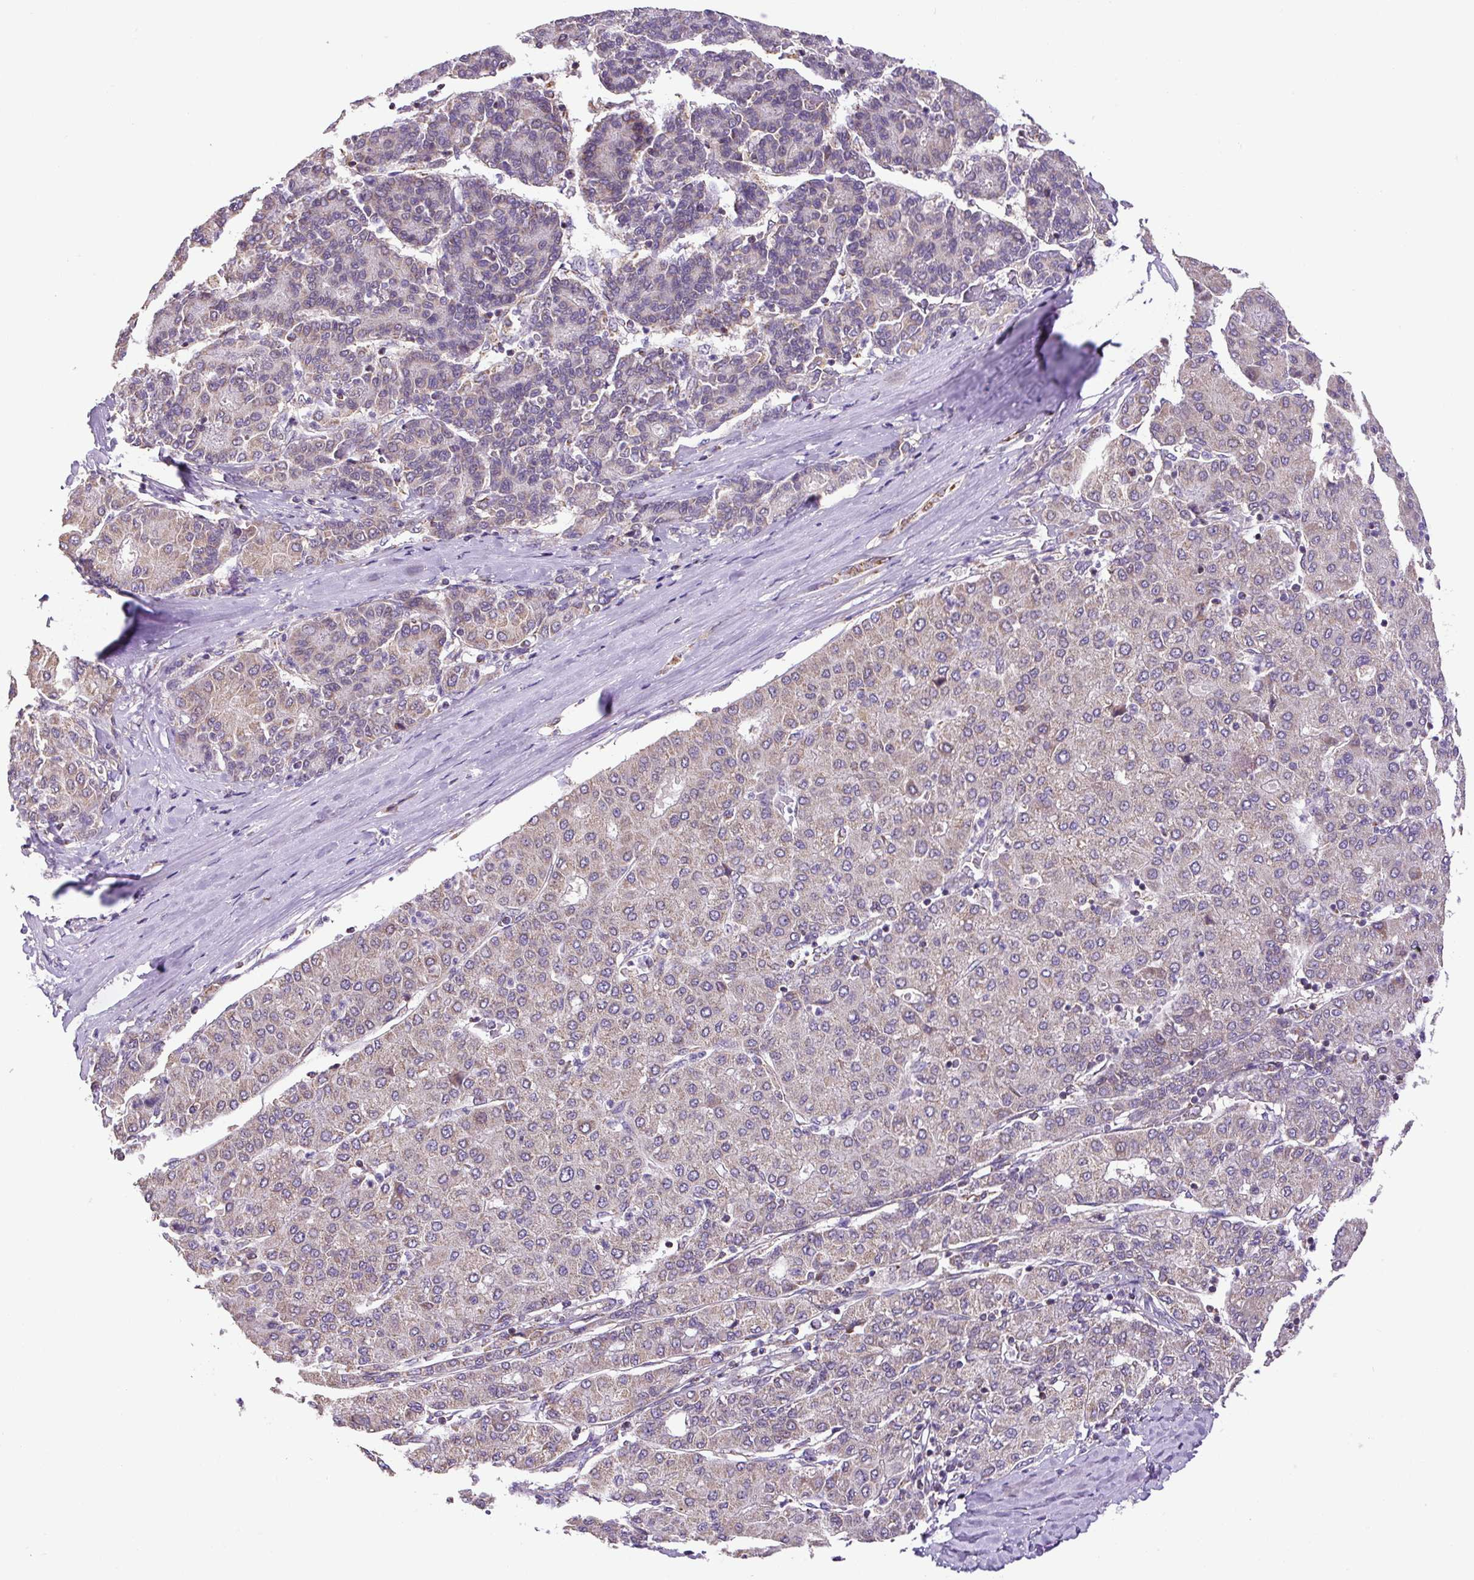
{"staining": {"intensity": "weak", "quantity": "<25%", "location": "cytoplasmic/membranous"}, "tissue": "liver cancer", "cell_type": "Tumor cells", "image_type": "cancer", "snomed": [{"axis": "morphology", "description": "Carcinoma, Hepatocellular, NOS"}, {"axis": "topography", "description": "Liver"}], "caption": "Tumor cells are negative for brown protein staining in hepatocellular carcinoma (liver).", "gene": "MFSD9", "patient": {"sex": "male", "age": 65}}